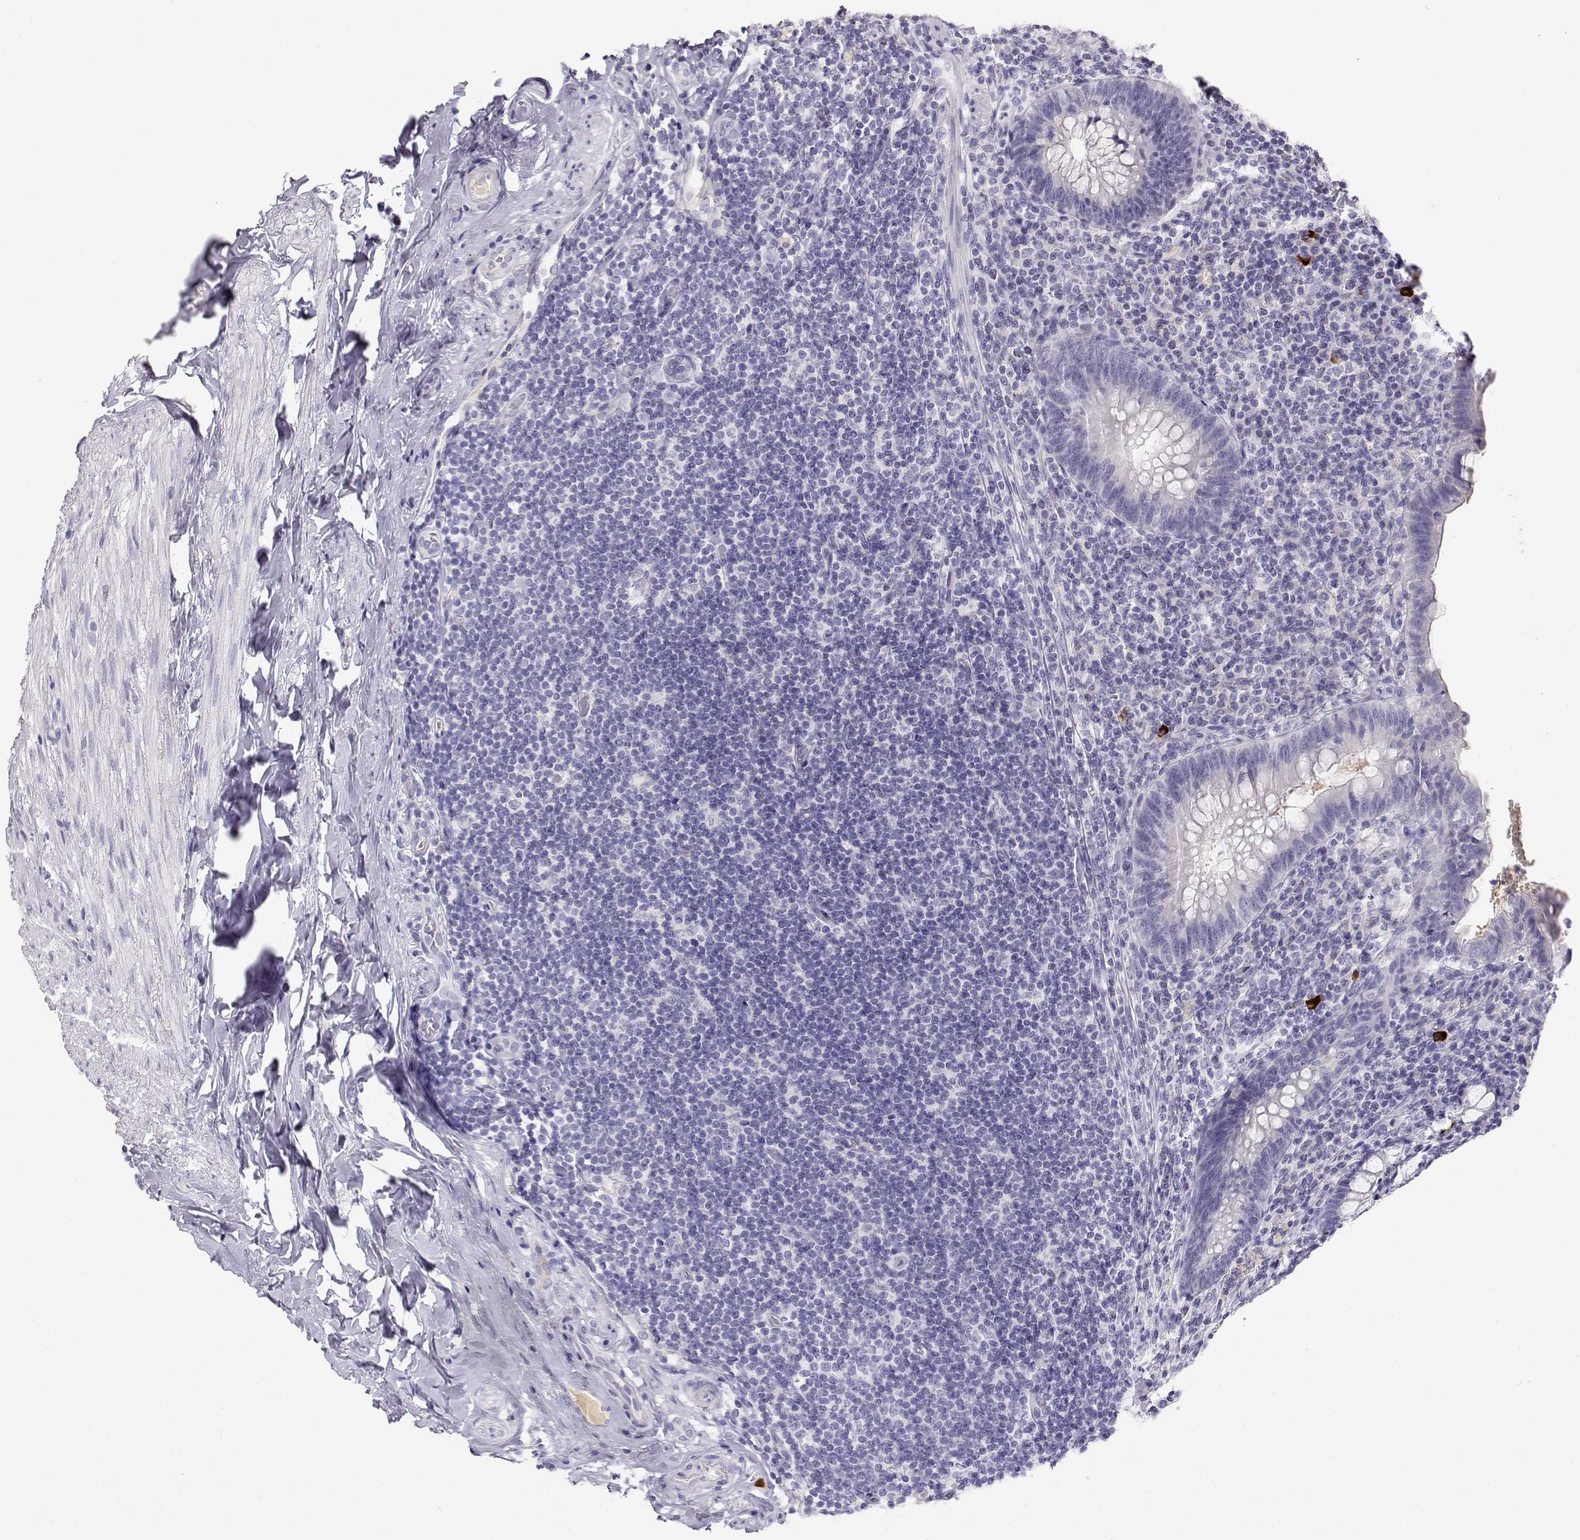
{"staining": {"intensity": "negative", "quantity": "none", "location": "none"}, "tissue": "appendix", "cell_type": "Glandular cells", "image_type": "normal", "snomed": [{"axis": "morphology", "description": "Normal tissue, NOS"}, {"axis": "topography", "description": "Appendix"}], "caption": "Immunohistochemistry micrograph of normal human appendix stained for a protein (brown), which shows no positivity in glandular cells.", "gene": "GPR174", "patient": {"sex": "male", "age": 47}}